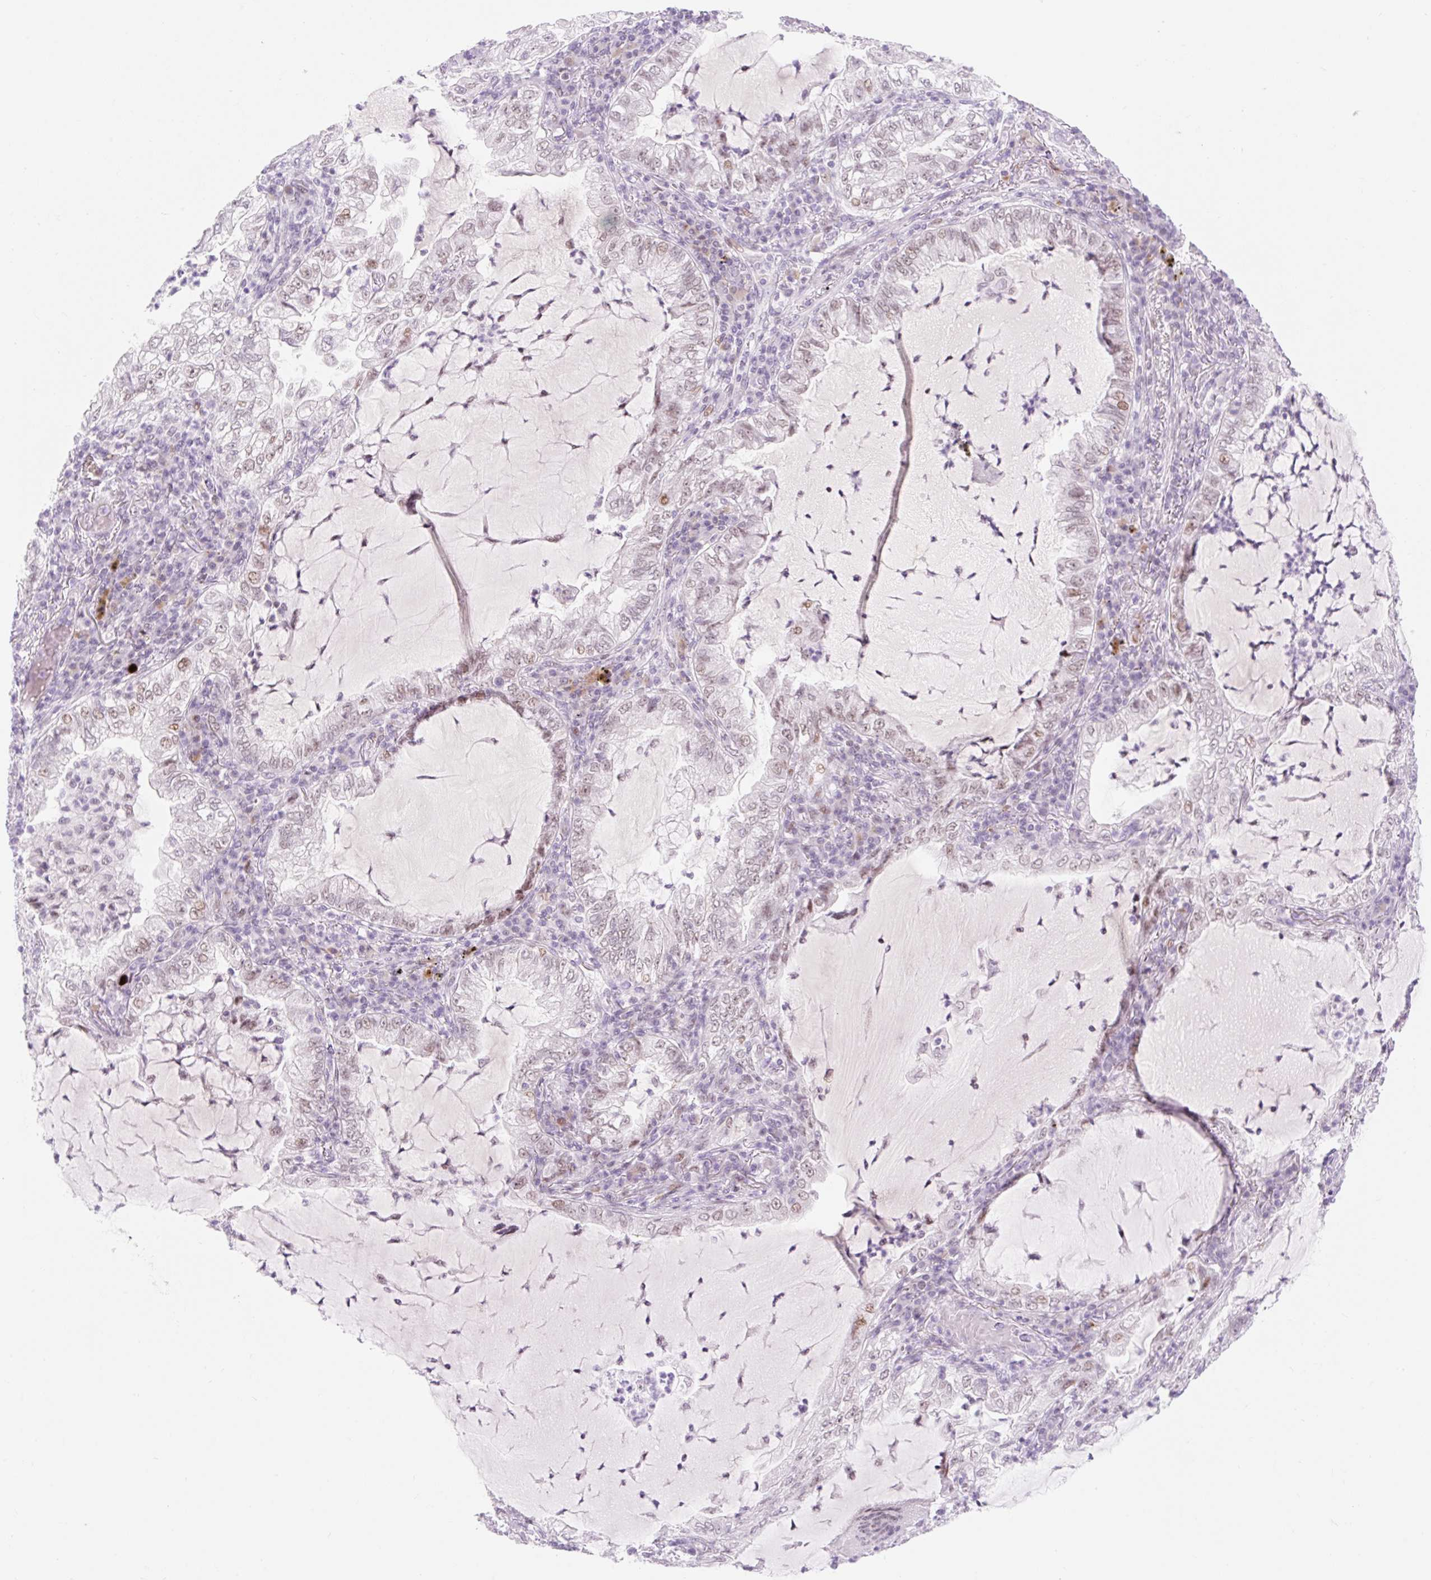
{"staining": {"intensity": "weak", "quantity": "25%-75%", "location": "nuclear"}, "tissue": "lung cancer", "cell_type": "Tumor cells", "image_type": "cancer", "snomed": [{"axis": "morphology", "description": "Adenocarcinoma, NOS"}, {"axis": "topography", "description": "Lung"}], "caption": "Immunohistochemistry (IHC) of adenocarcinoma (lung) displays low levels of weak nuclear staining in approximately 25%-75% of tumor cells.", "gene": "H2BW1", "patient": {"sex": "female", "age": 73}}